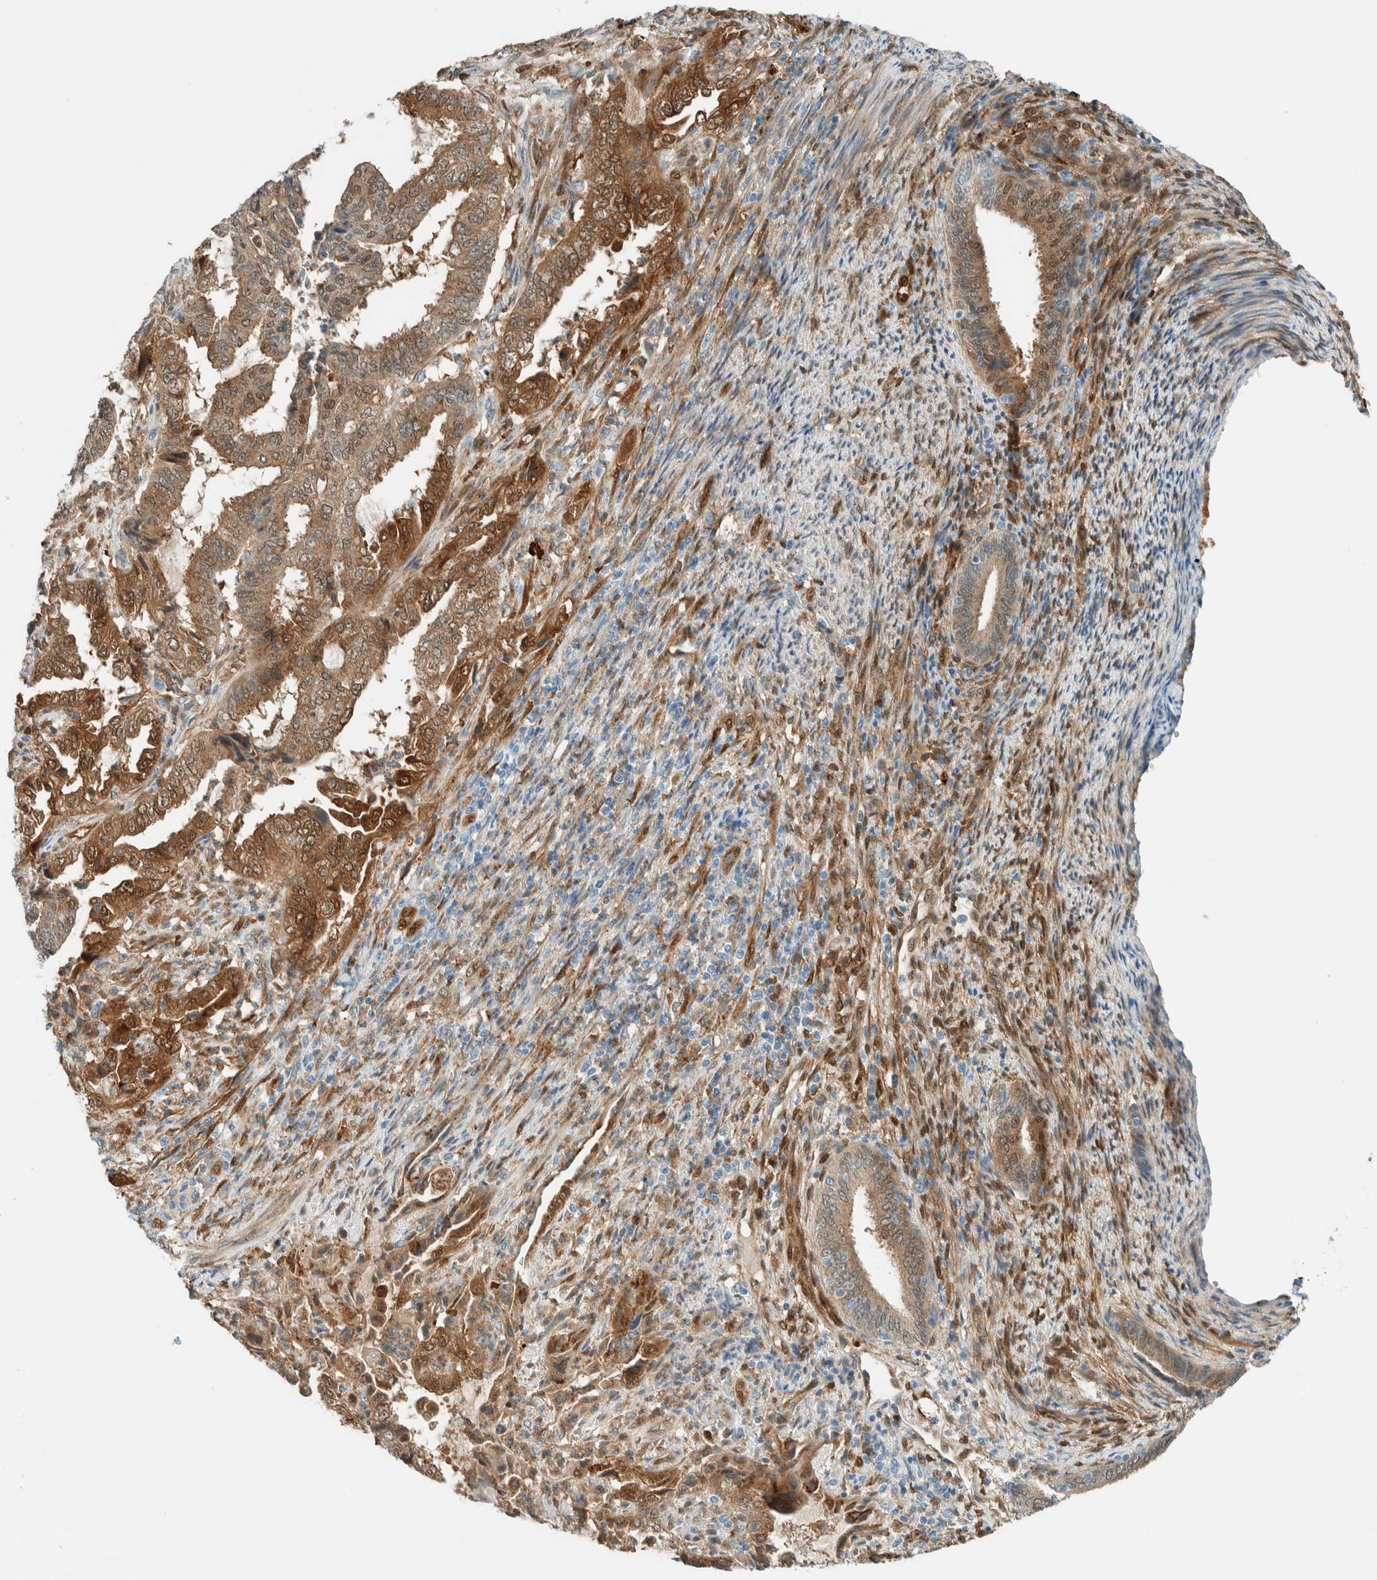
{"staining": {"intensity": "moderate", "quantity": ">75%", "location": "cytoplasmic/membranous,nuclear"}, "tissue": "endometrial cancer", "cell_type": "Tumor cells", "image_type": "cancer", "snomed": [{"axis": "morphology", "description": "Adenocarcinoma, NOS"}, {"axis": "topography", "description": "Endometrium"}], "caption": "Tumor cells demonstrate moderate cytoplasmic/membranous and nuclear positivity in about >75% of cells in adenocarcinoma (endometrial).", "gene": "NXN", "patient": {"sex": "female", "age": 51}}